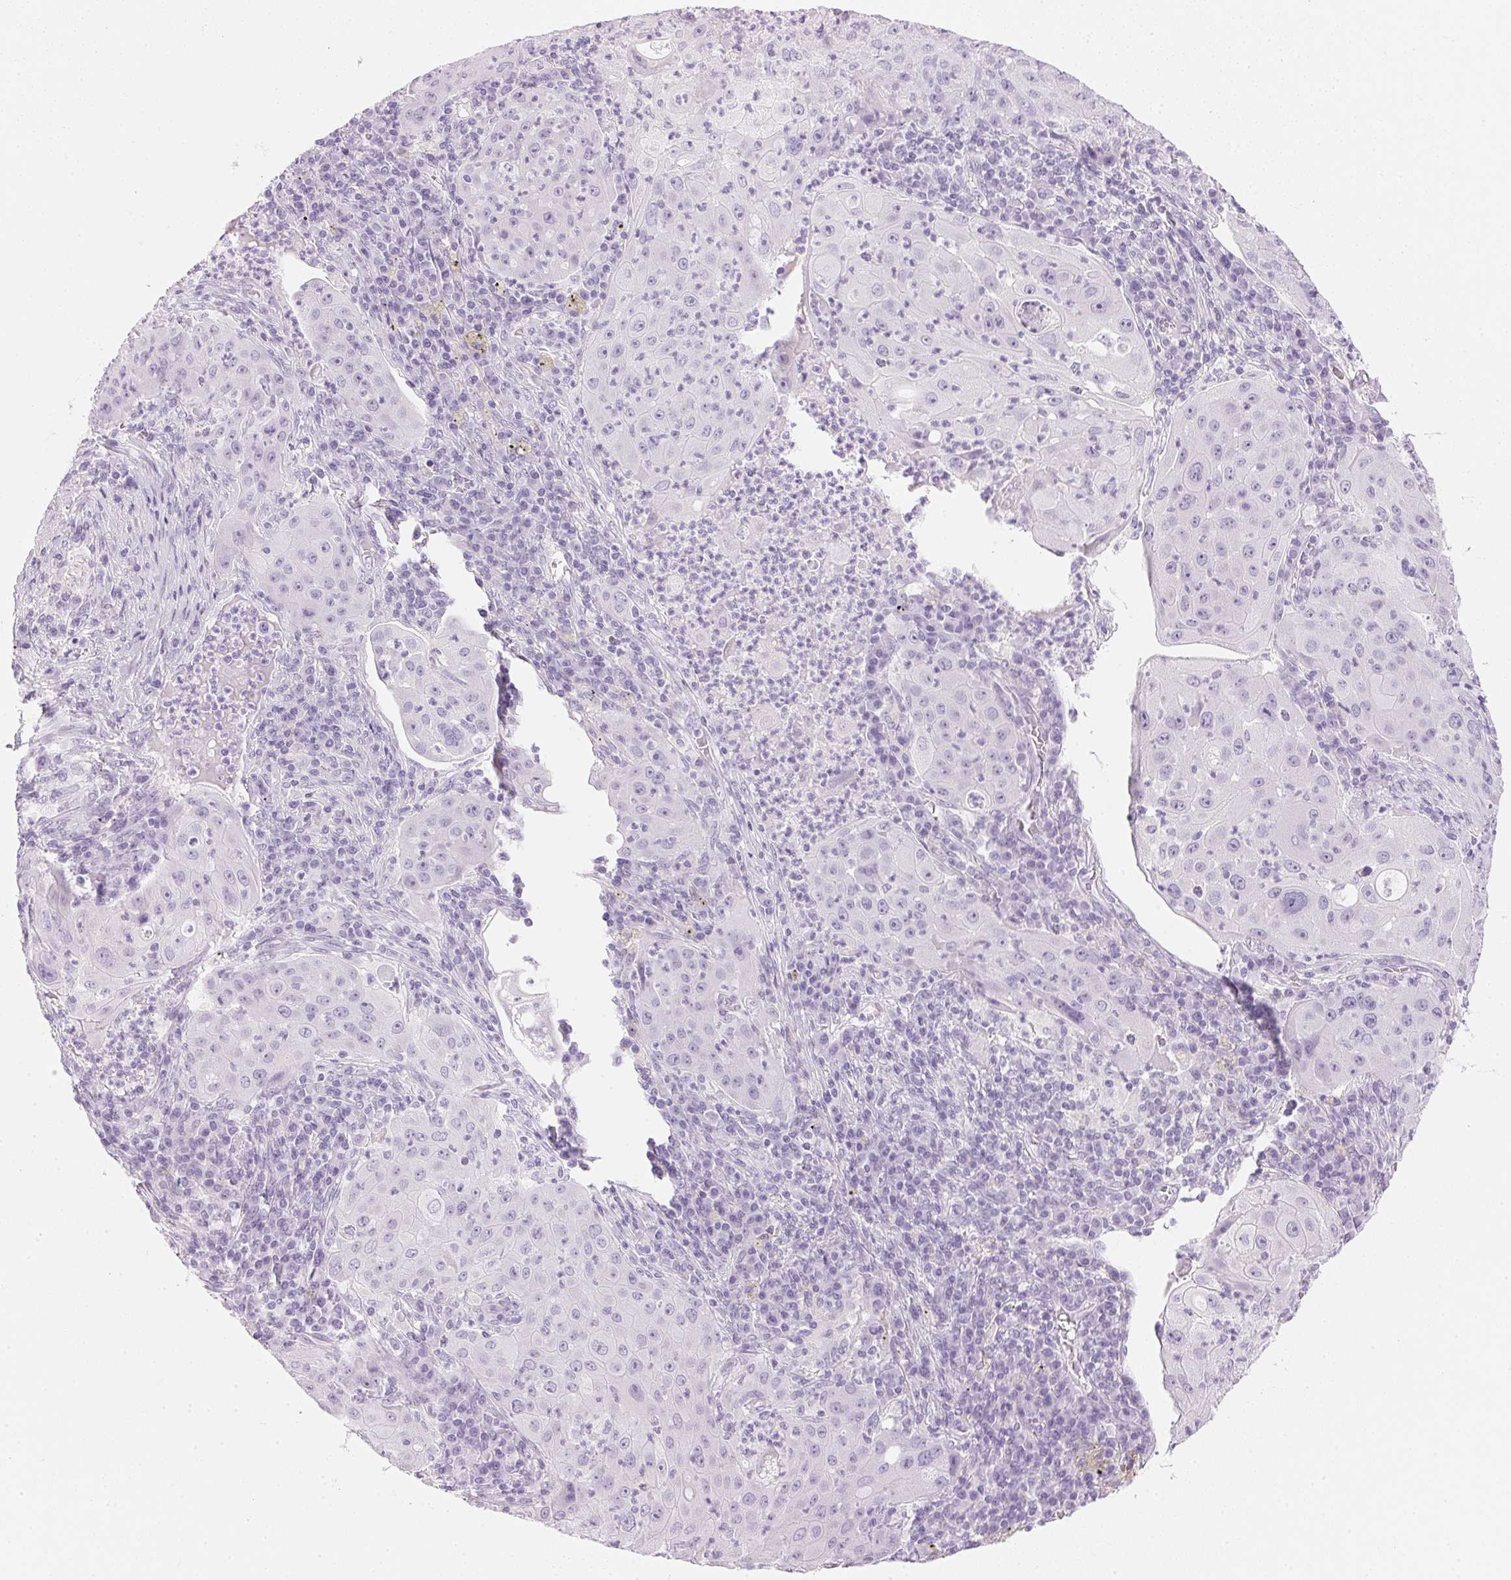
{"staining": {"intensity": "negative", "quantity": "none", "location": "none"}, "tissue": "lung cancer", "cell_type": "Tumor cells", "image_type": "cancer", "snomed": [{"axis": "morphology", "description": "Squamous cell carcinoma, NOS"}, {"axis": "topography", "description": "Lung"}], "caption": "High power microscopy photomicrograph of an IHC photomicrograph of squamous cell carcinoma (lung), revealing no significant positivity in tumor cells. The staining is performed using DAB brown chromogen with nuclei counter-stained in using hematoxylin.", "gene": "IGFBP1", "patient": {"sex": "female", "age": 59}}